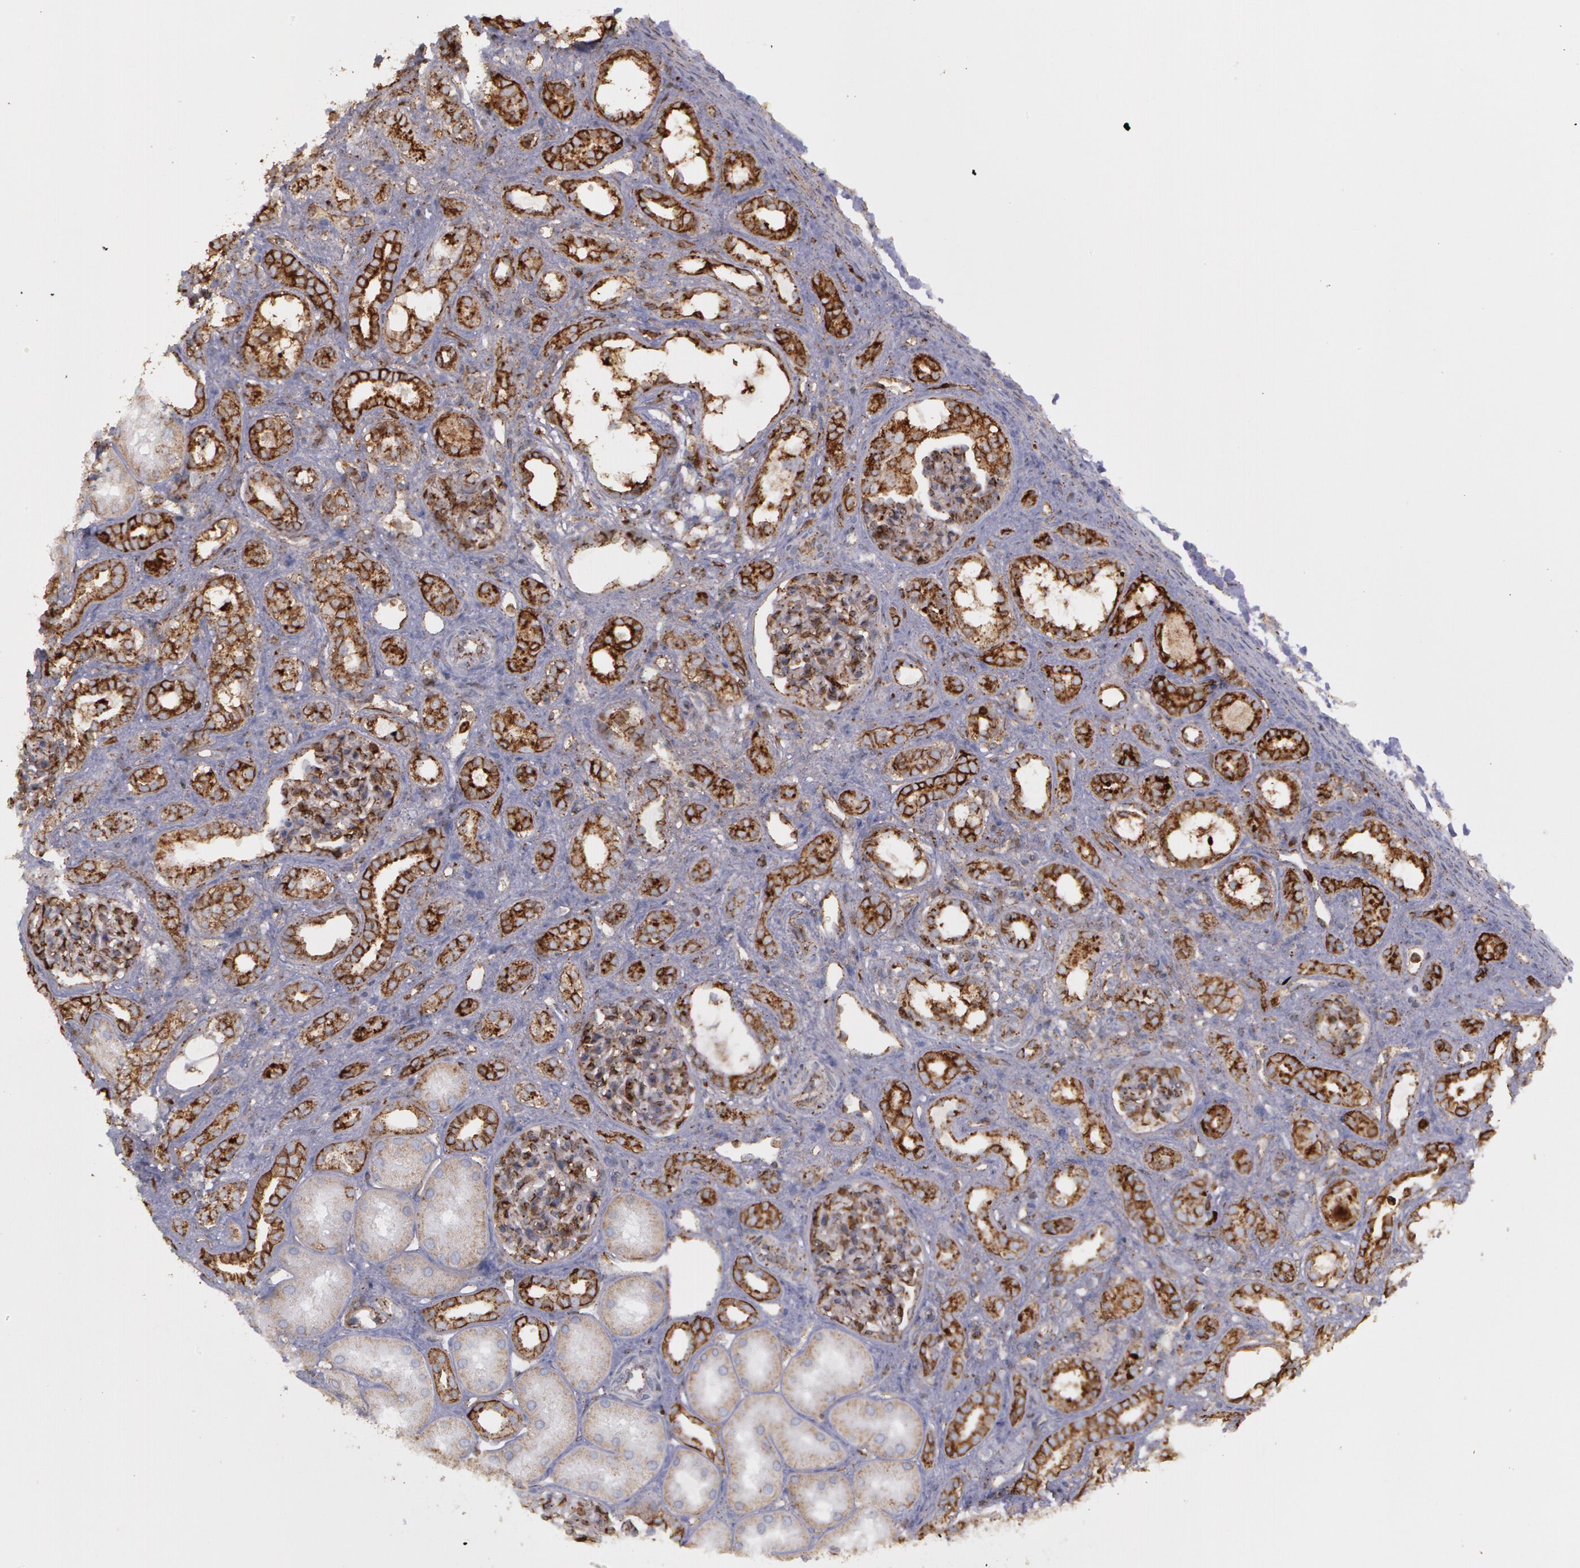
{"staining": {"intensity": "moderate", "quantity": ">75%", "location": "cytoplasmic/membranous"}, "tissue": "kidney", "cell_type": "Cells in glomeruli", "image_type": "normal", "snomed": [{"axis": "morphology", "description": "Normal tissue, NOS"}, {"axis": "topography", "description": "Kidney"}], "caption": "A medium amount of moderate cytoplasmic/membranous staining is identified in approximately >75% of cells in glomeruli in benign kidney.", "gene": "FLOT2", "patient": {"sex": "male", "age": 7}}